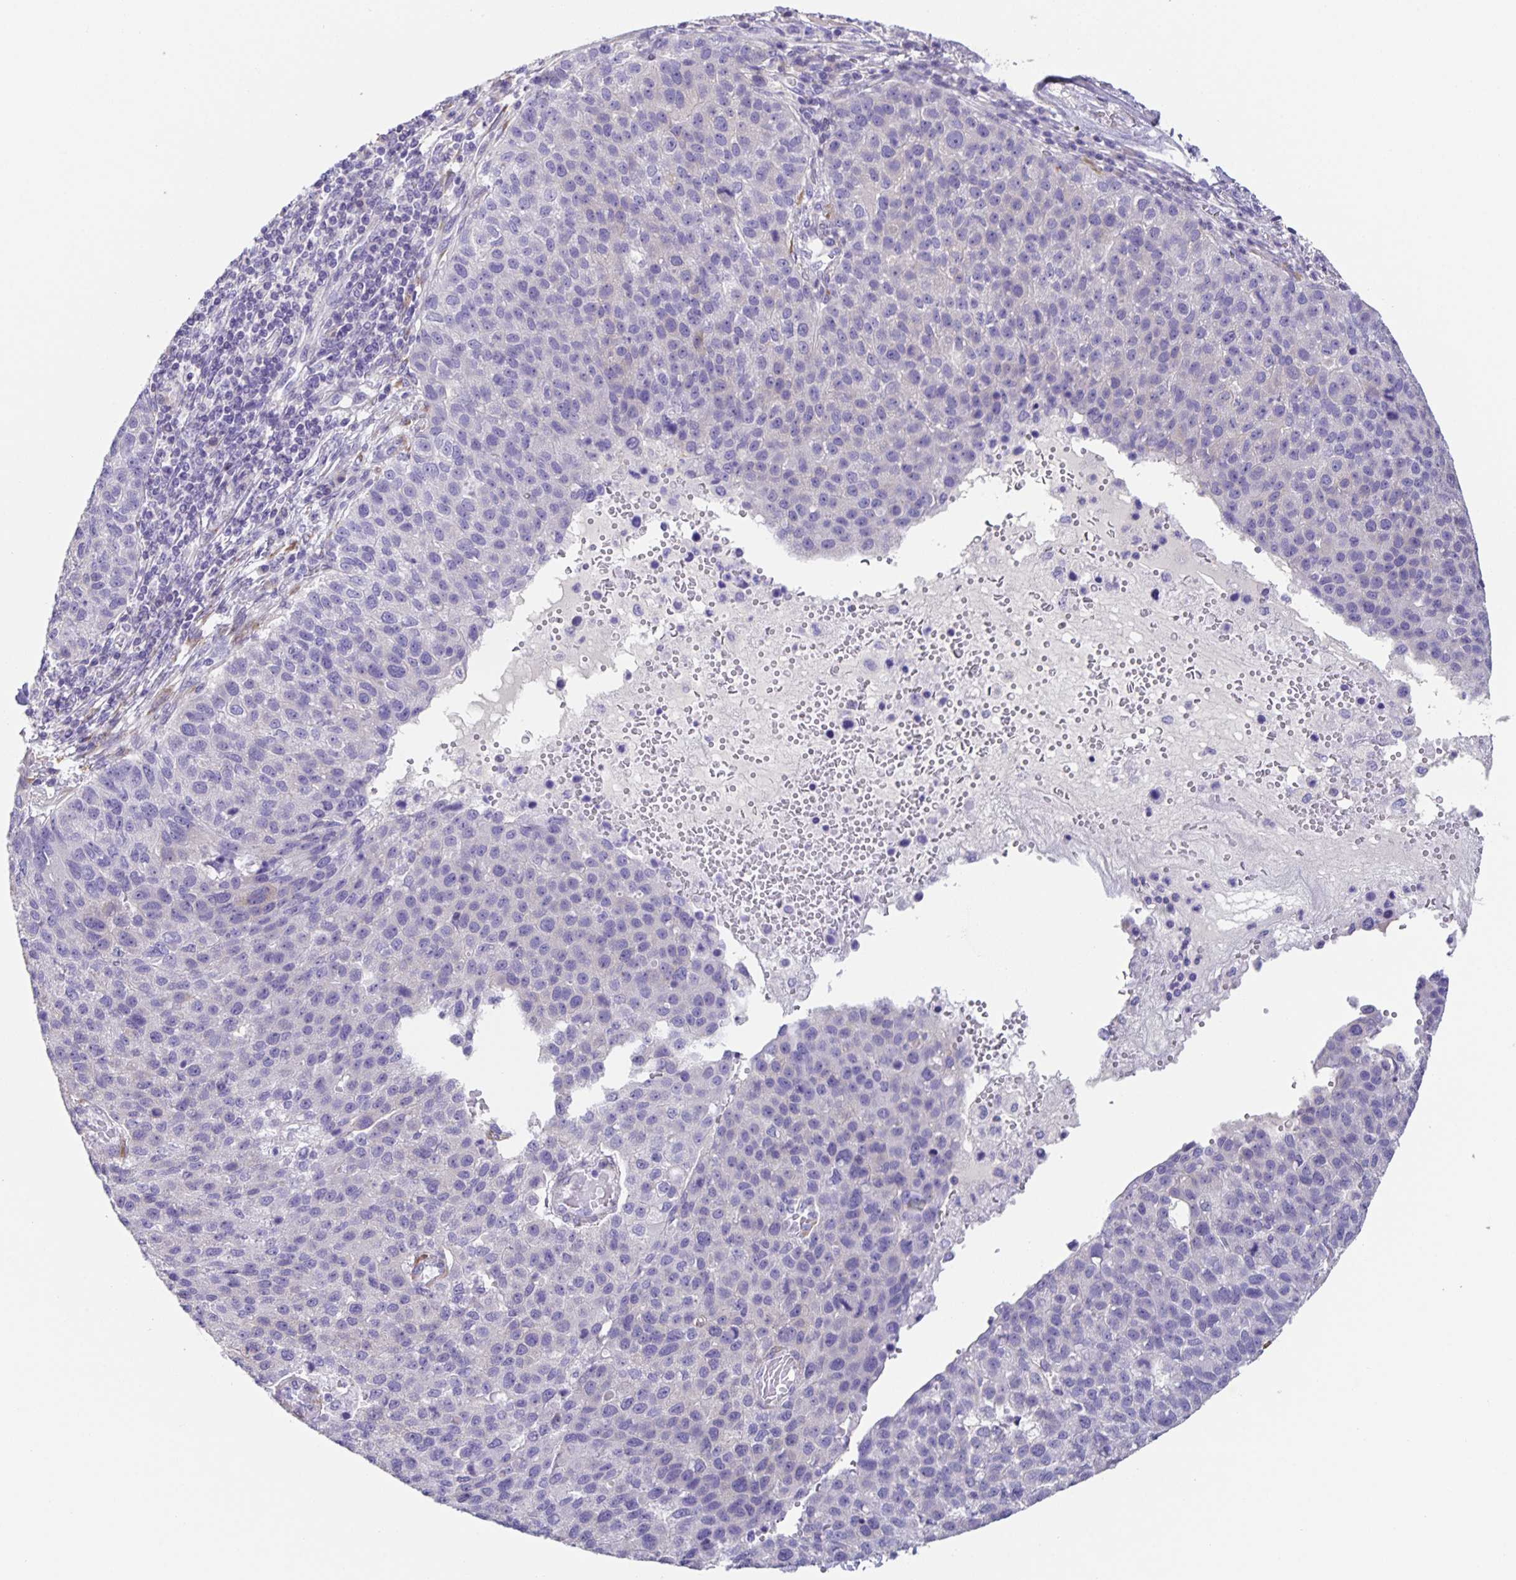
{"staining": {"intensity": "negative", "quantity": "none", "location": "none"}, "tissue": "pancreatic cancer", "cell_type": "Tumor cells", "image_type": "cancer", "snomed": [{"axis": "morphology", "description": "Adenocarcinoma, NOS"}, {"axis": "topography", "description": "Pancreas"}], "caption": "Tumor cells show no significant expression in pancreatic cancer.", "gene": "PRR36", "patient": {"sex": "female", "age": 61}}